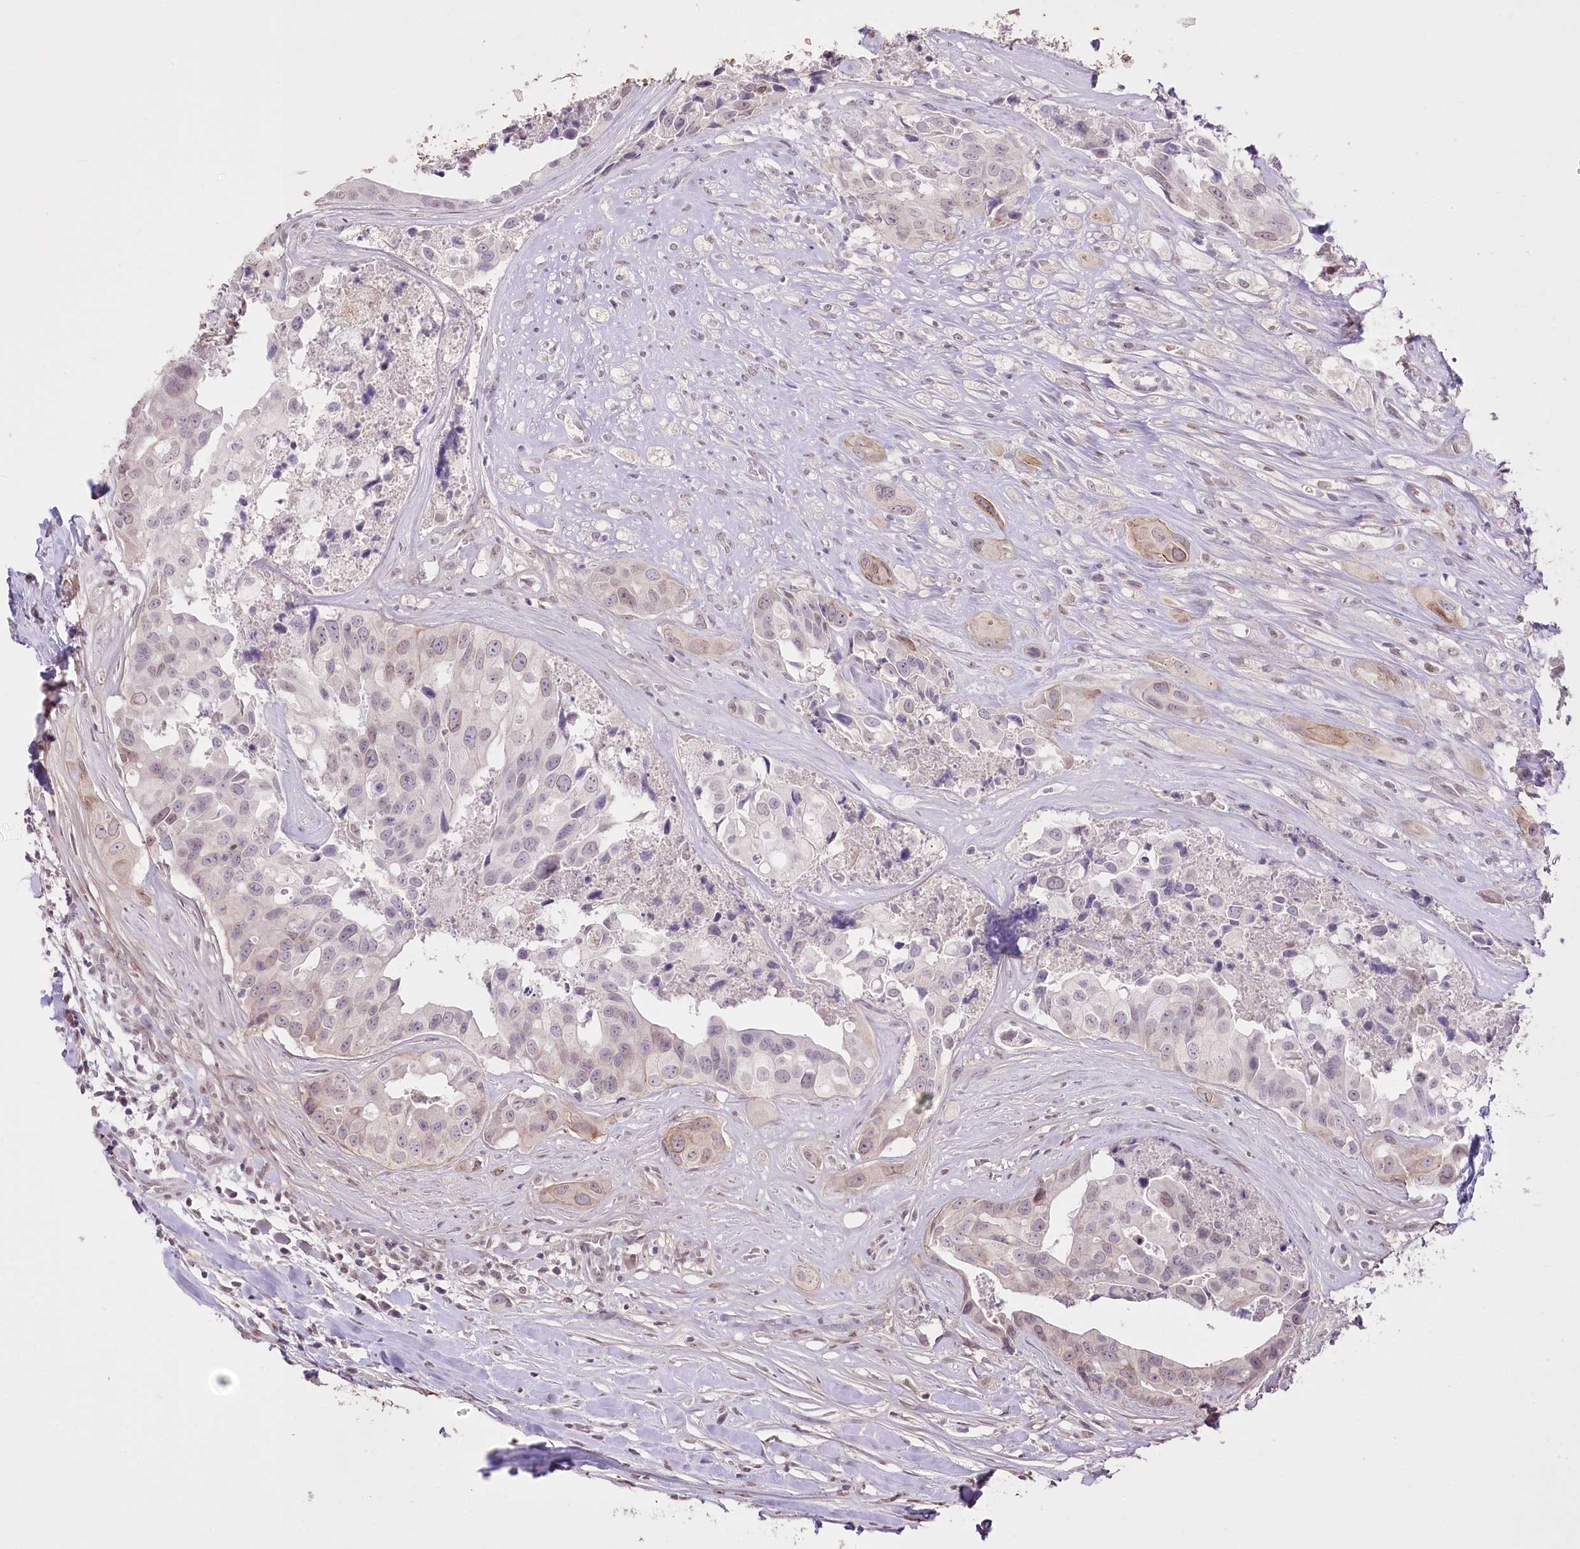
{"staining": {"intensity": "negative", "quantity": "none", "location": "none"}, "tissue": "head and neck cancer", "cell_type": "Tumor cells", "image_type": "cancer", "snomed": [{"axis": "morphology", "description": "Adenocarcinoma, NOS"}, {"axis": "morphology", "description": "Adenocarcinoma, metastatic, NOS"}, {"axis": "topography", "description": "Head-Neck"}], "caption": "Immunohistochemistry of human head and neck cancer shows no staining in tumor cells.", "gene": "SLC39A10", "patient": {"sex": "male", "age": 75}}